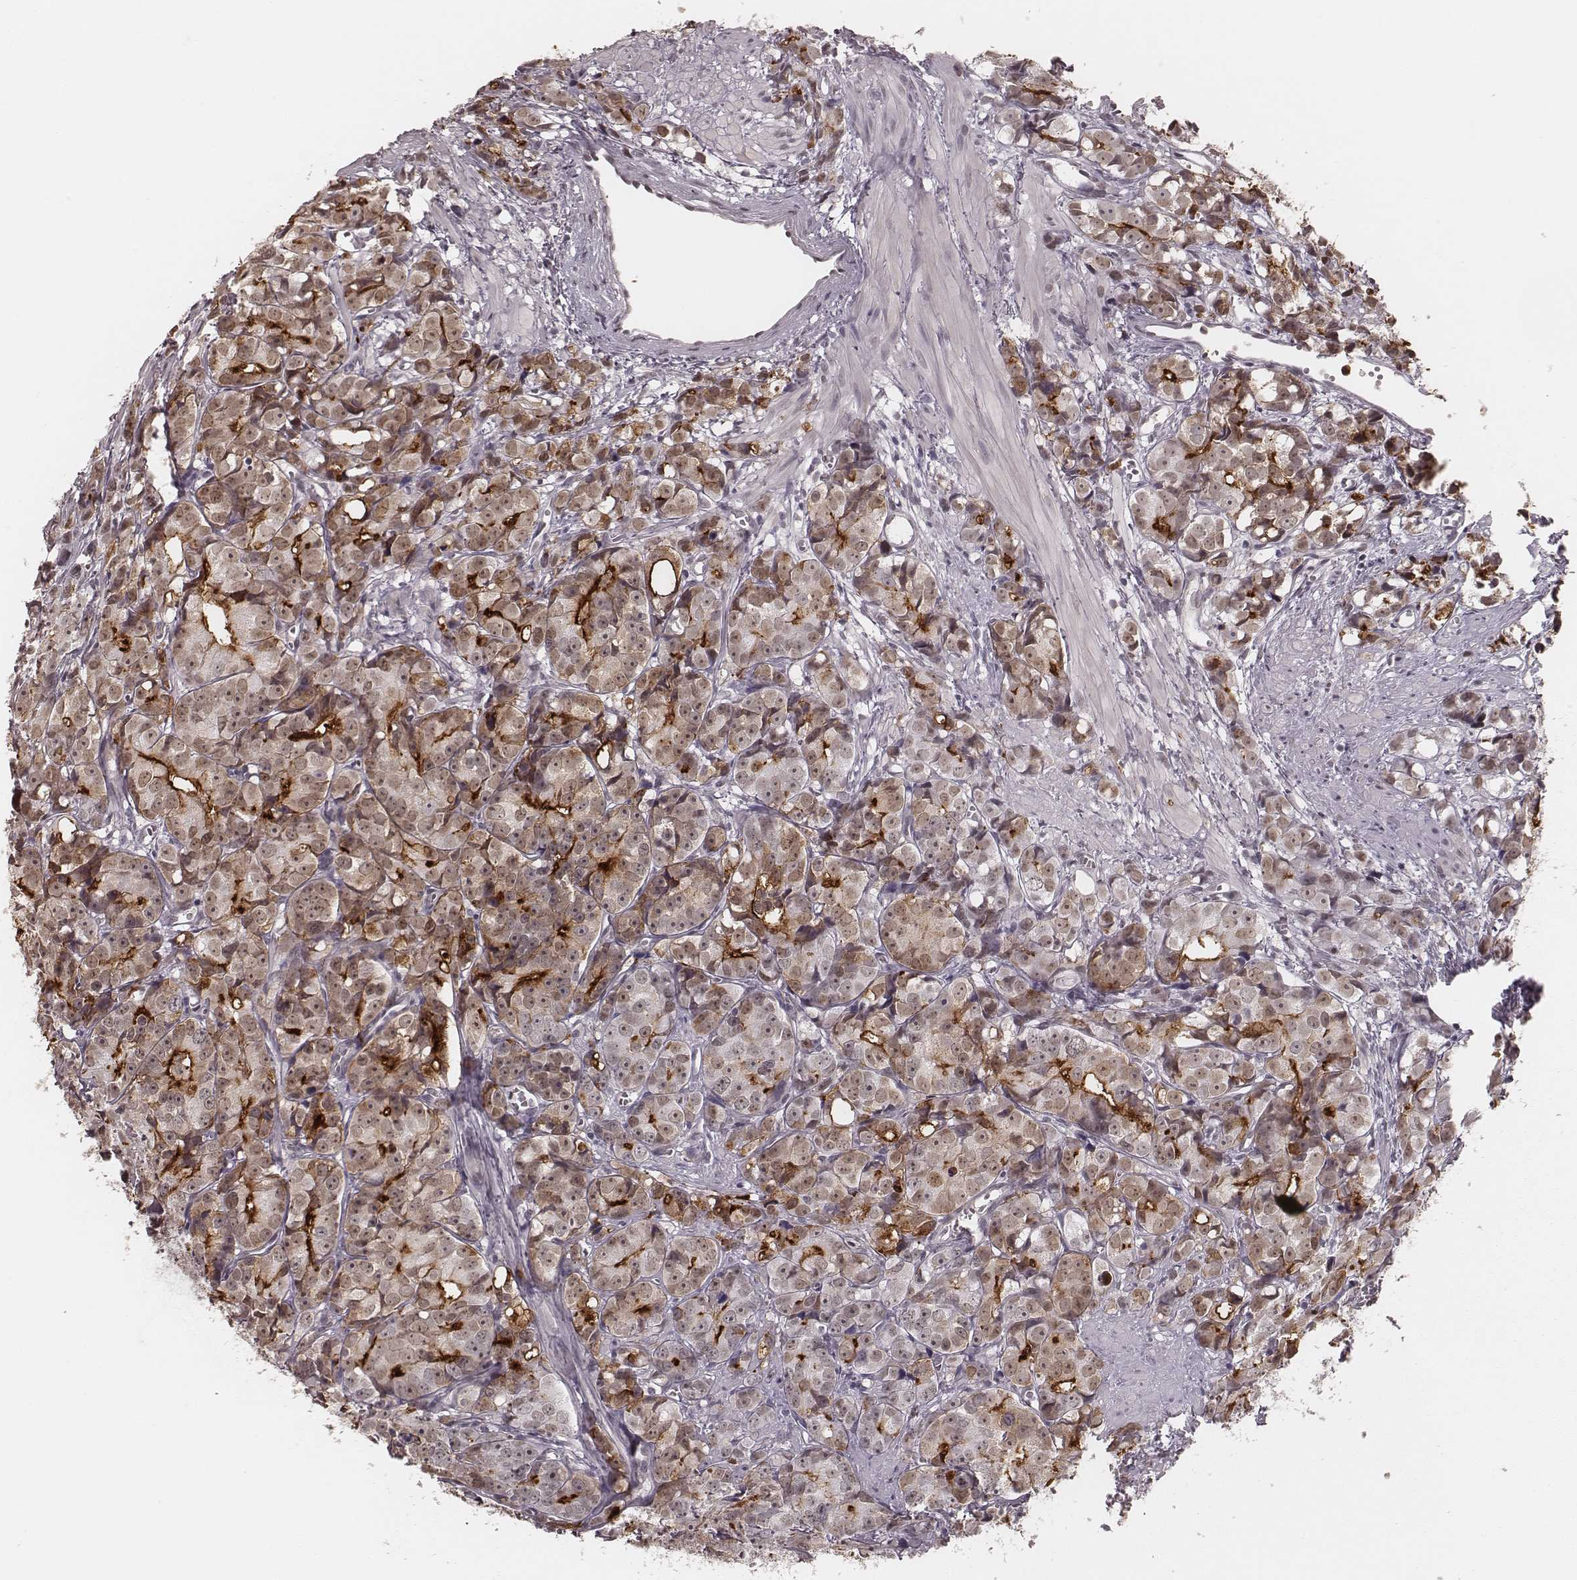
{"staining": {"intensity": "moderate", "quantity": "25%-75%", "location": "cytoplasmic/membranous,nuclear"}, "tissue": "prostate cancer", "cell_type": "Tumor cells", "image_type": "cancer", "snomed": [{"axis": "morphology", "description": "Adenocarcinoma, High grade"}, {"axis": "topography", "description": "Prostate"}], "caption": "There is medium levels of moderate cytoplasmic/membranous and nuclear staining in tumor cells of prostate cancer (adenocarcinoma (high-grade)), as demonstrated by immunohistochemical staining (brown color).", "gene": "KITLG", "patient": {"sex": "male", "age": 77}}